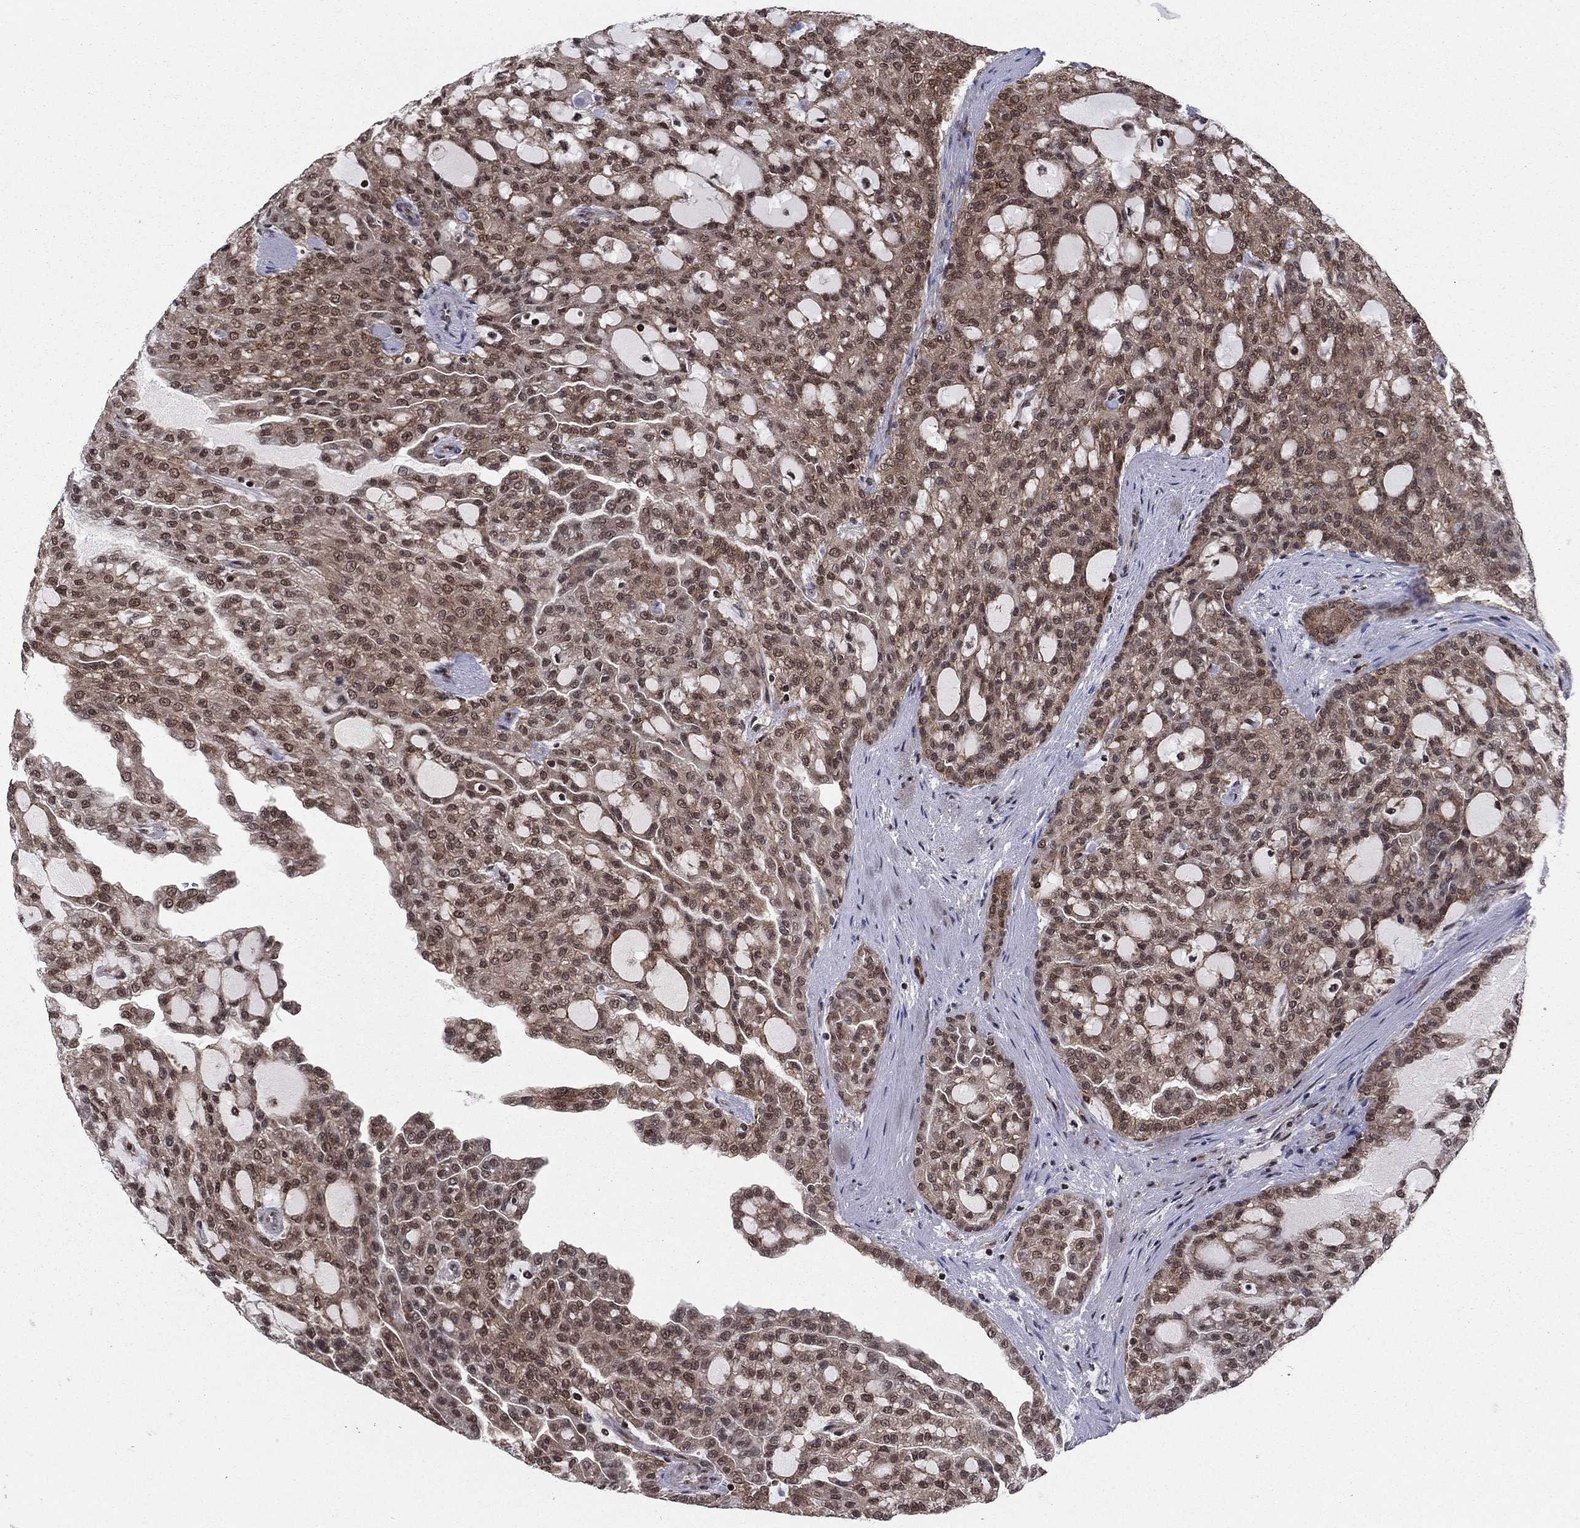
{"staining": {"intensity": "moderate", "quantity": "25%-75%", "location": "nuclear"}, "tissue": "renal cancer", "cell_type": "Tumor cells", "image_type": "cancer", "snomed": [{"axis": "morphology", "description": "Adenocarcinoma, NOS"}, {"axis": "topography", "description": "Kidney"}], "caption": "Immunohistochemical staining of adenocarcinoma (renal) exhibits moderate nuclear protein staining in about 25%-75% of tumor cells. The protein of interest is shown in brown color, while the nuclei are stained blue.", "gene": "SSX2IP", "patient": {"sex": "male", "age": 63}}